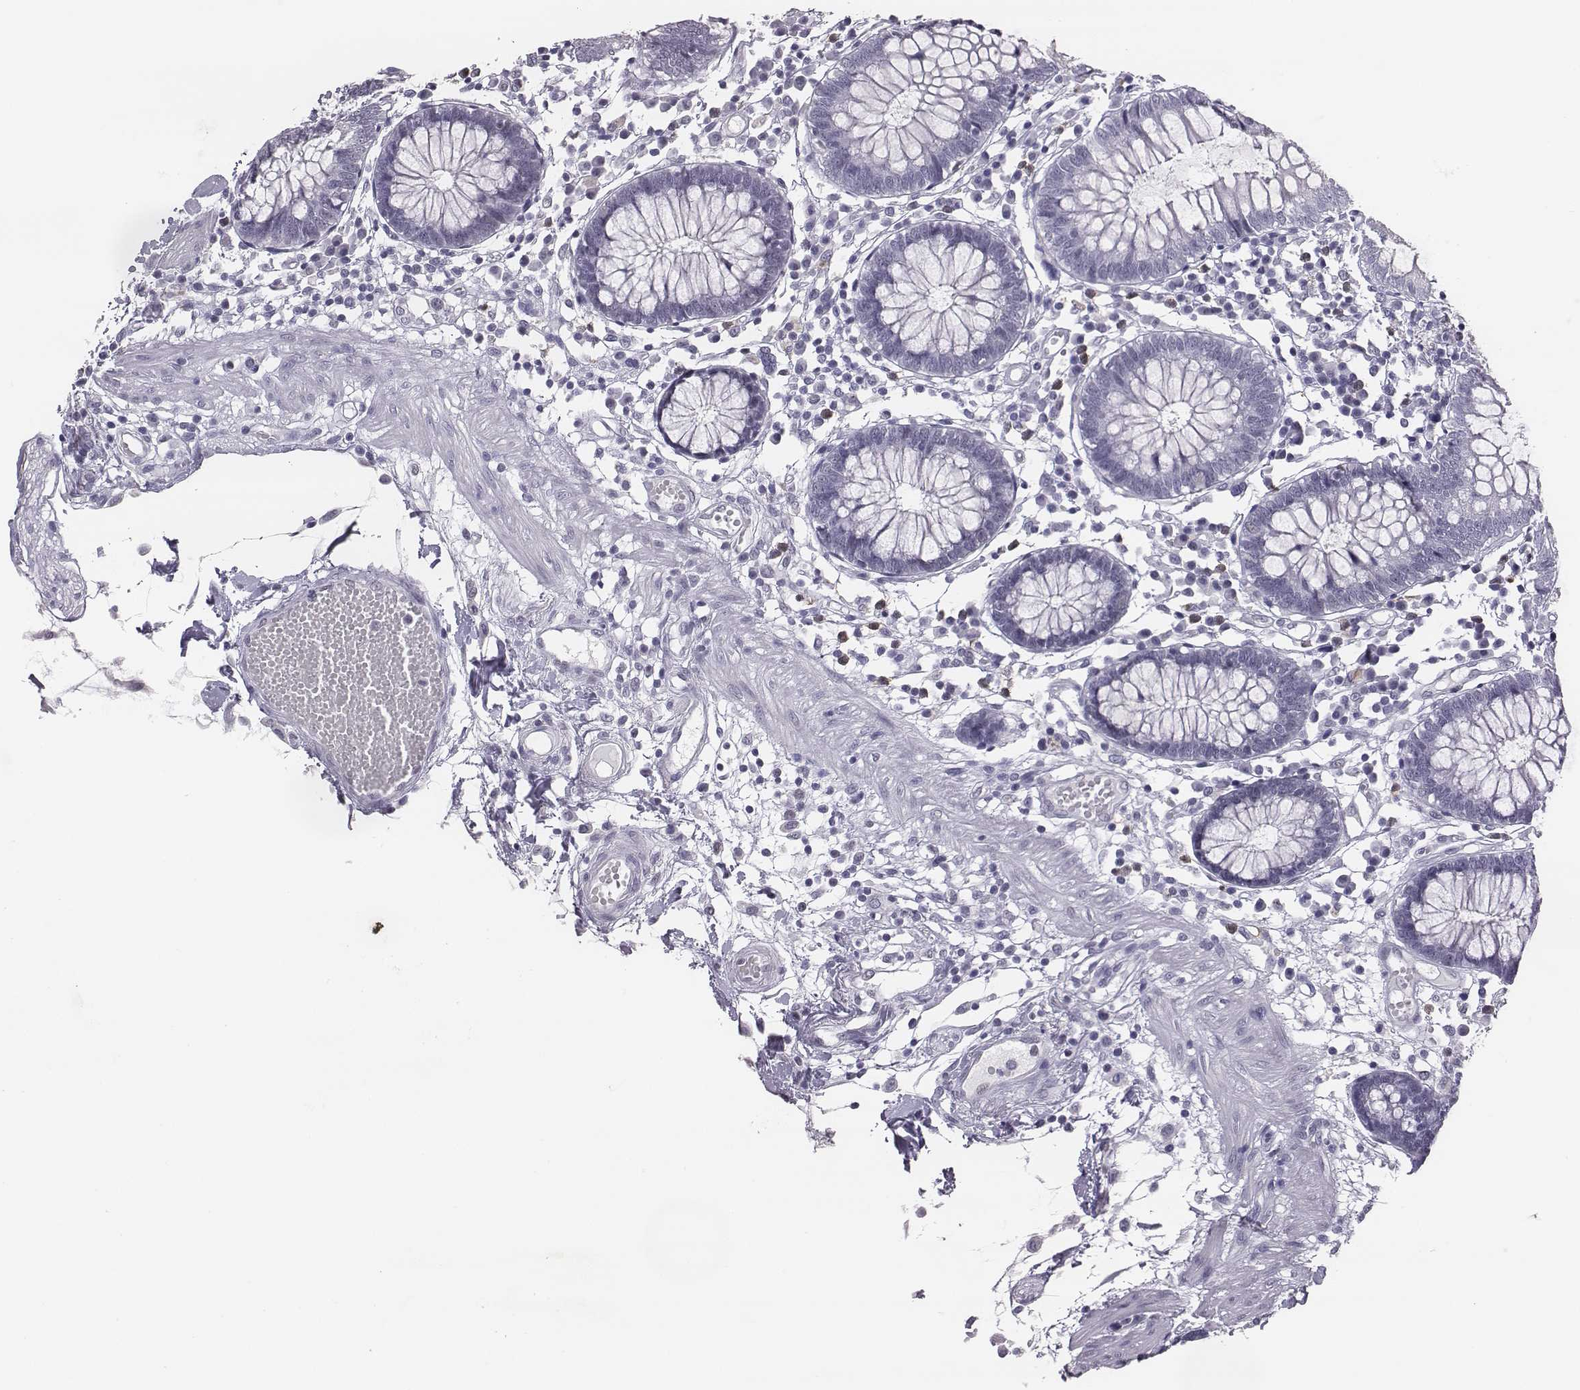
{"staining": {"intensity": "negative", "quantity": "none", "location": "none"}, "tissue": "colon", "cell_type": "Endothelial cells", "image_type": "normal", "snomed": [{"axis": "morphology", "description": "Normal tissue, NOS"}, {"axis": "morphology", "description": "Adenocarcinoma, NOS"}, {"axis": "topography", "description": "Colon"}], "caption": "The IHC micrograph has no significant staining in endothelial cells of colon.", "gene": "ACOD1", "patient": {"sex": "male", "age": 83}}